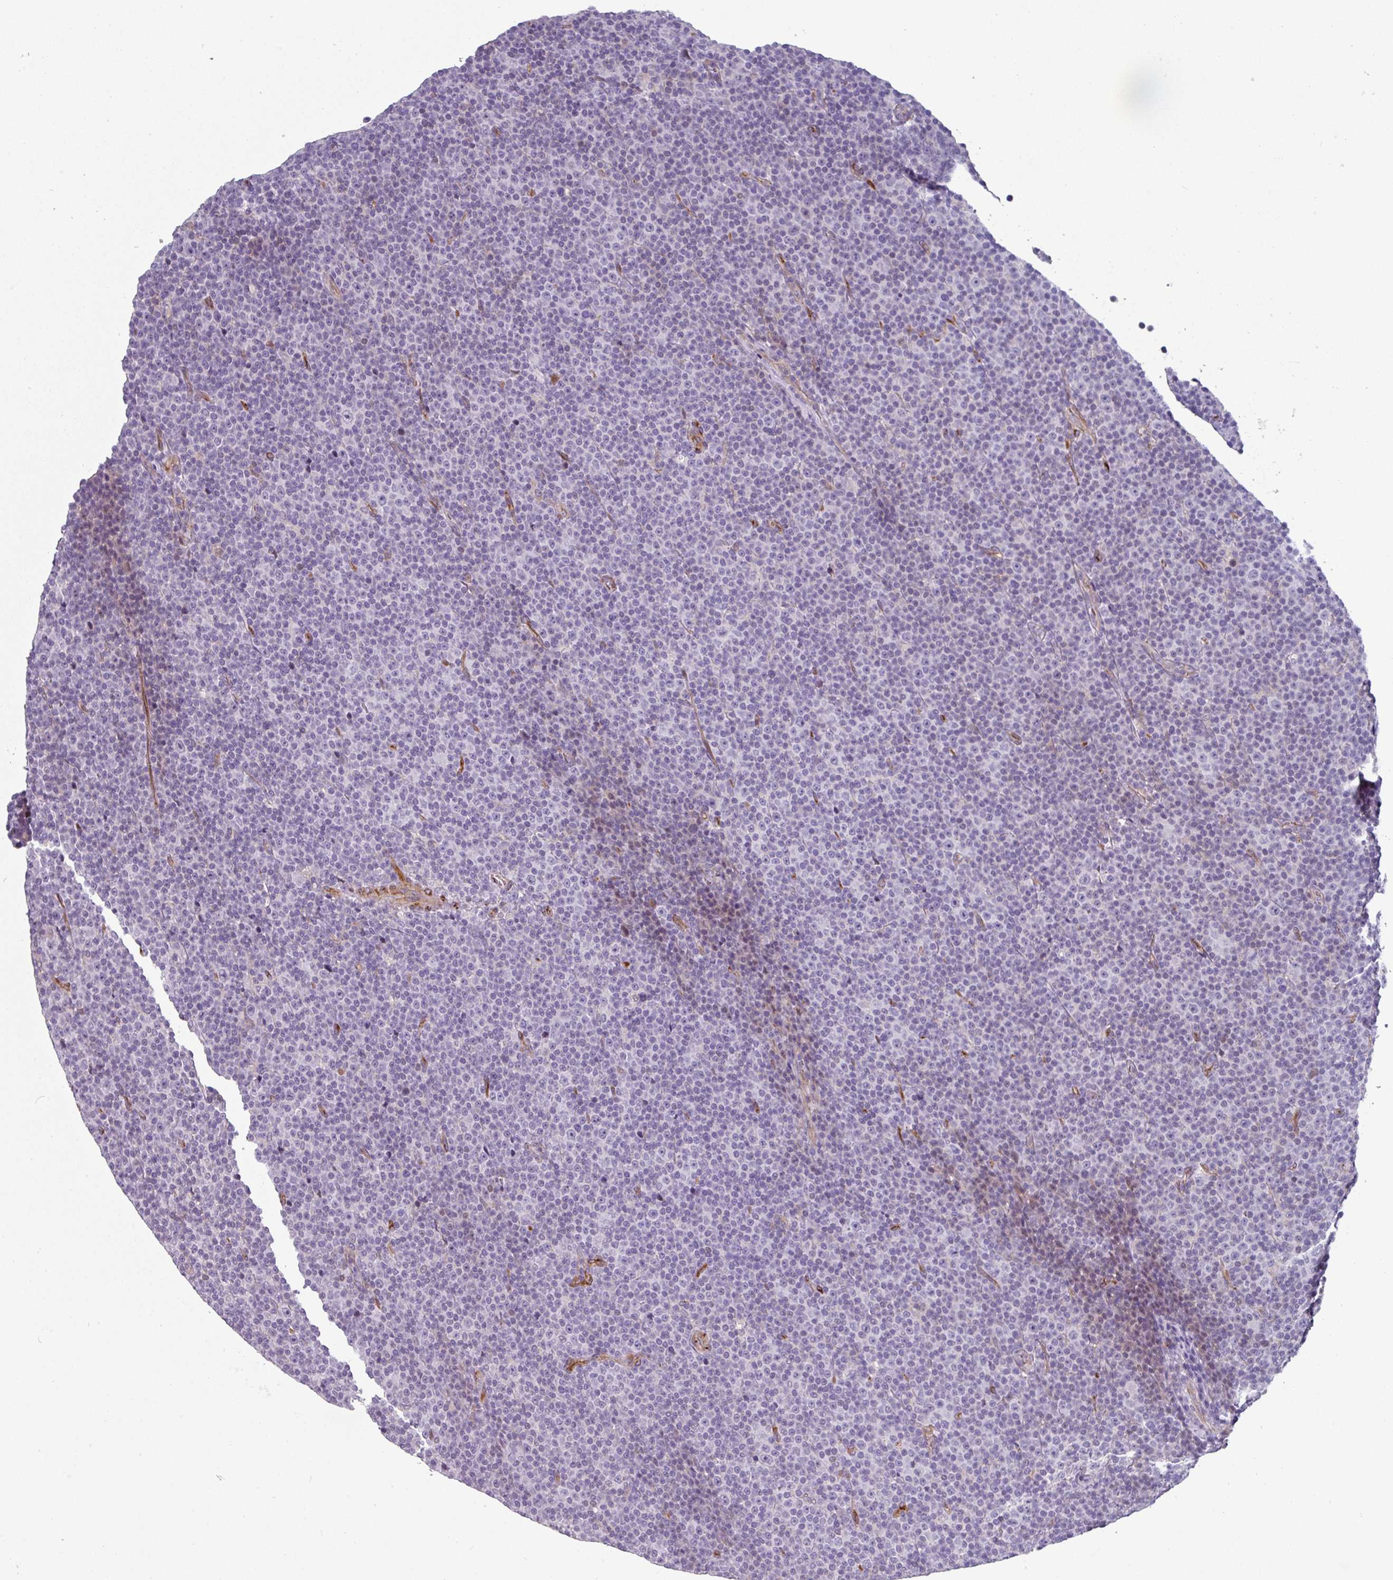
{"staining": {"intensity": "negative", "quantity": "none", "location": "none"}, "tissue": "lymphoma", "cell_type": "Tumor cells", "image_type": "cancer", "snomed": [{"axis": "morphology", "description": "Malignant lymphoma, non-Hodgkin's type, Low grade"}, {"axis": "topography", "description": "Lymph node"}], "caption": "DAB (3,3'-diaminobenzidine) immunohistochemical staining of low-grade malignant lymphoma, non-Hodgkin's type exhibits no significant positivity in tumor cells.", "gene": "BEND5", "patient": {"sex": "female", "age": 67}}